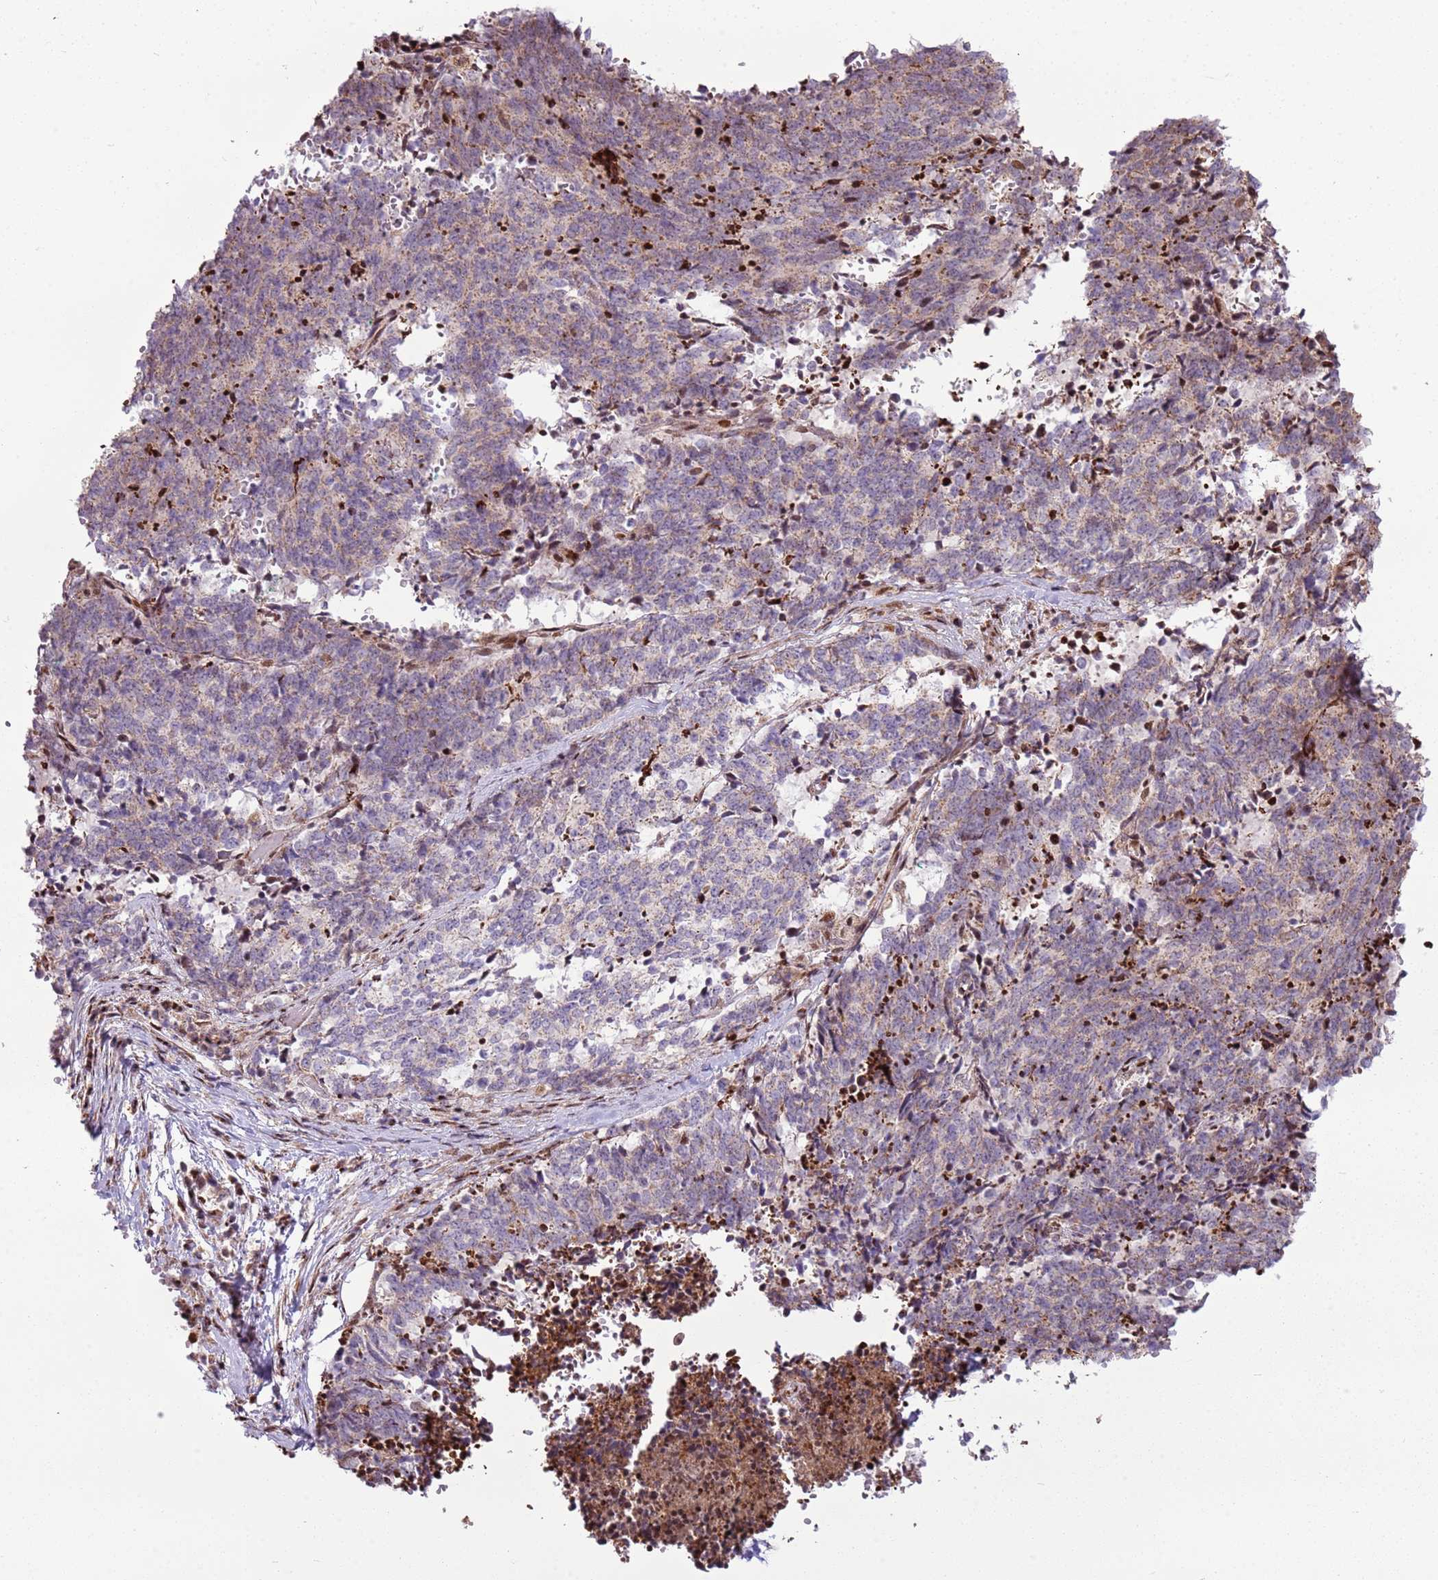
{"staining": {"intensity": "weak", "quantity": "<25%", "location": "cytoplasmic/membranous"}, "tissue": "cervical cancer", "cell_type": "Tumor cells", "image_type": "cancer", "snomed": [{"axis": "morphology", "description": "Squamous cell carcinoma, NOS"}, {"axis": "topography", "description": "Cervix"}], "caption": "The histopathology image exhibits no significant staining in tumor cells of cervical cancer. (DAB (3,3'-diaminobenzidine) IHC with hematoxylin counter stain).", "gene": "PCTP", "patient": {"sex": "female", "age": 29}}